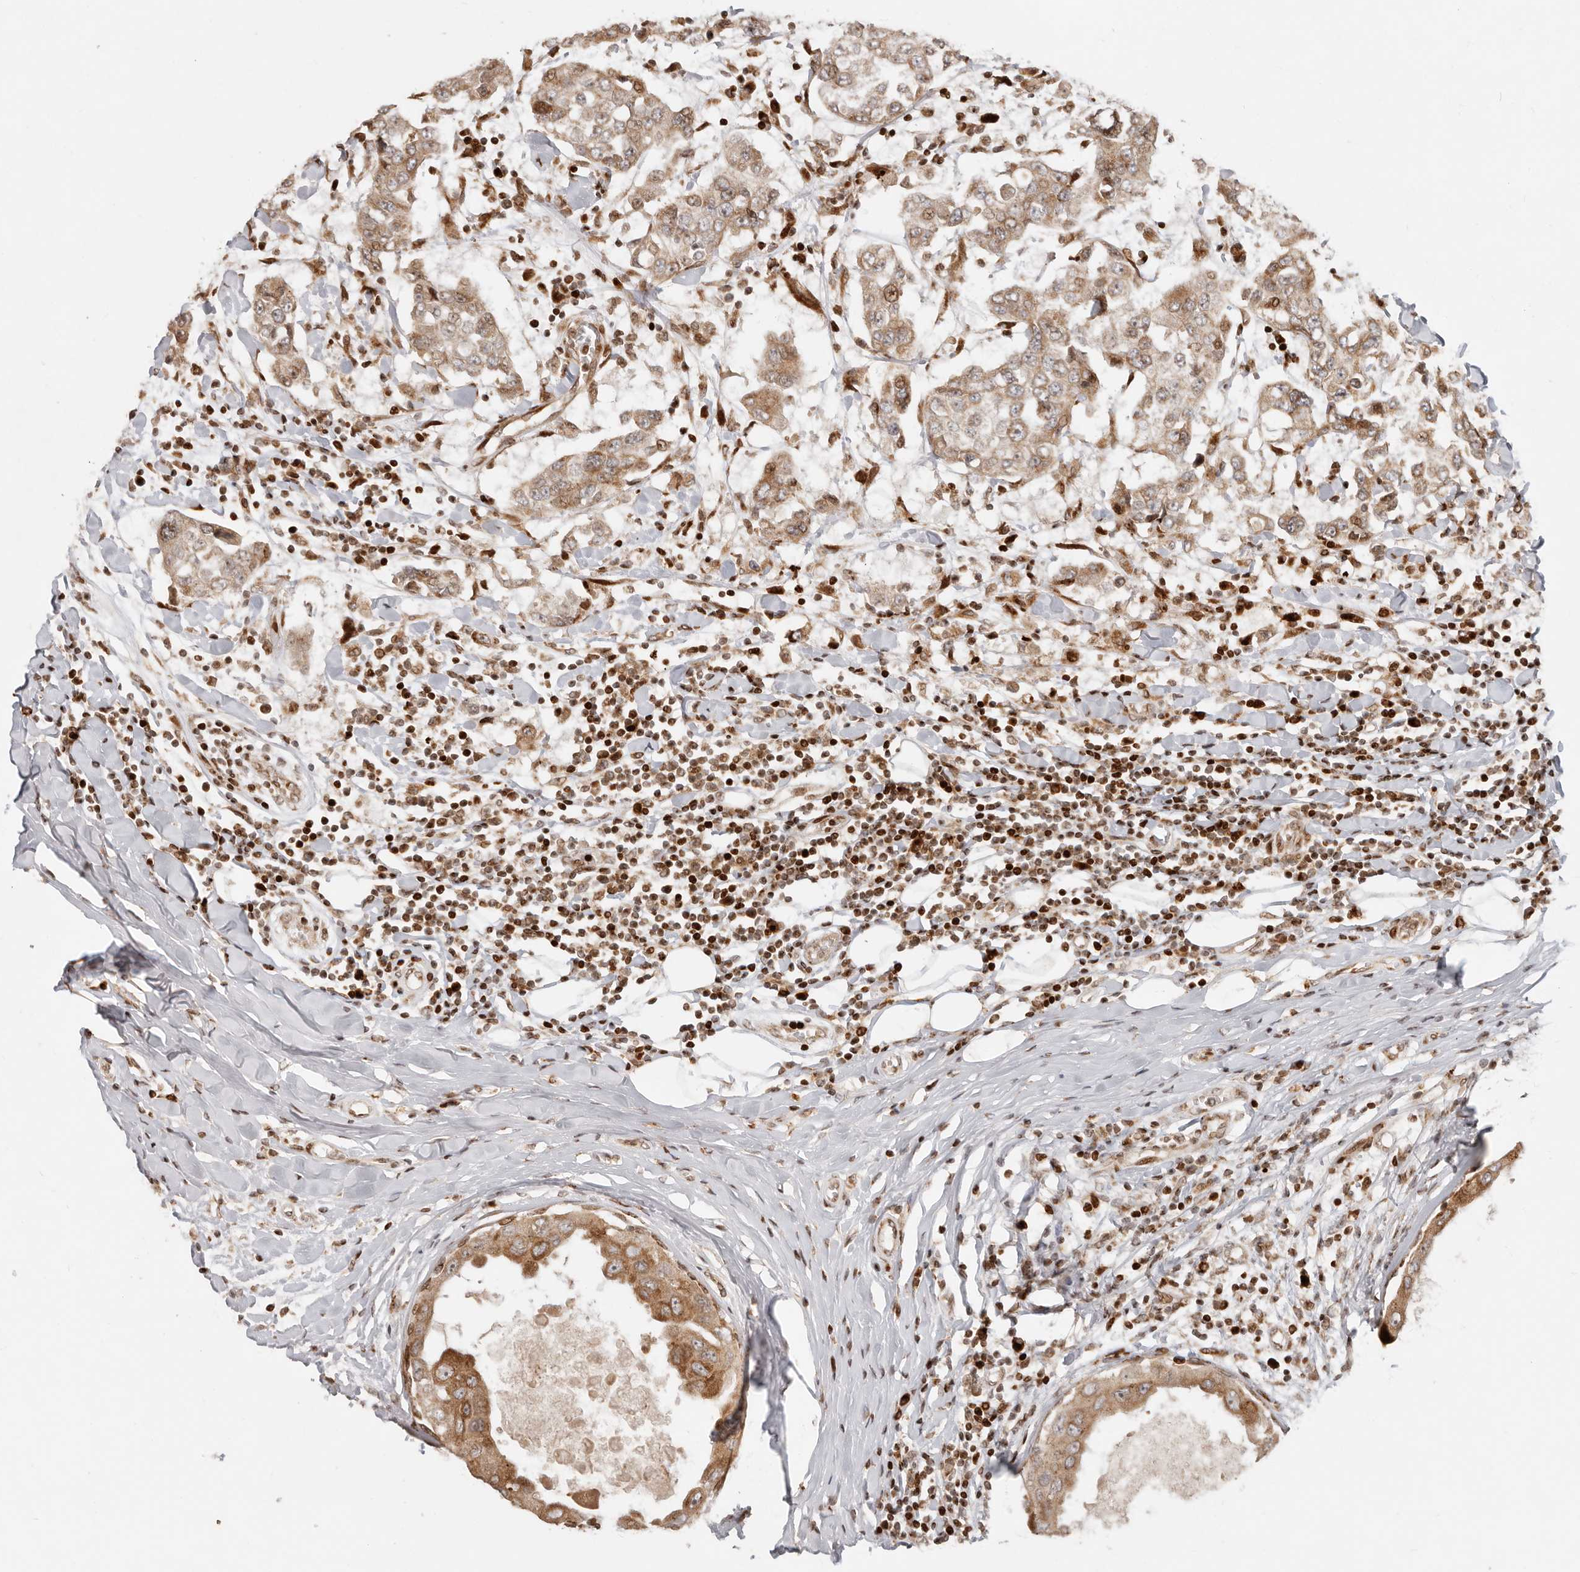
{"staining": {"intensity": "moderate", "quantity": ">75%", "location": "cytoplasmic/membranous"}, "tissue": "breast cancer", "cell_type": "Tumor cells", "image_type": "cancer", "snomed": [{"axis": "morphology", "description": "Duct carcinoma"}, {"axis": "topography", "description": "Breast"}], "caption": "Protein expression analysis of human breast cancer (infiltrating ductal carcinoma) reveals moderate cytoplasmic/membranous positivity in about >75% of tumor cells.", "gene": "TRIM4", "patient": {"sex": "female", "age": 27}}